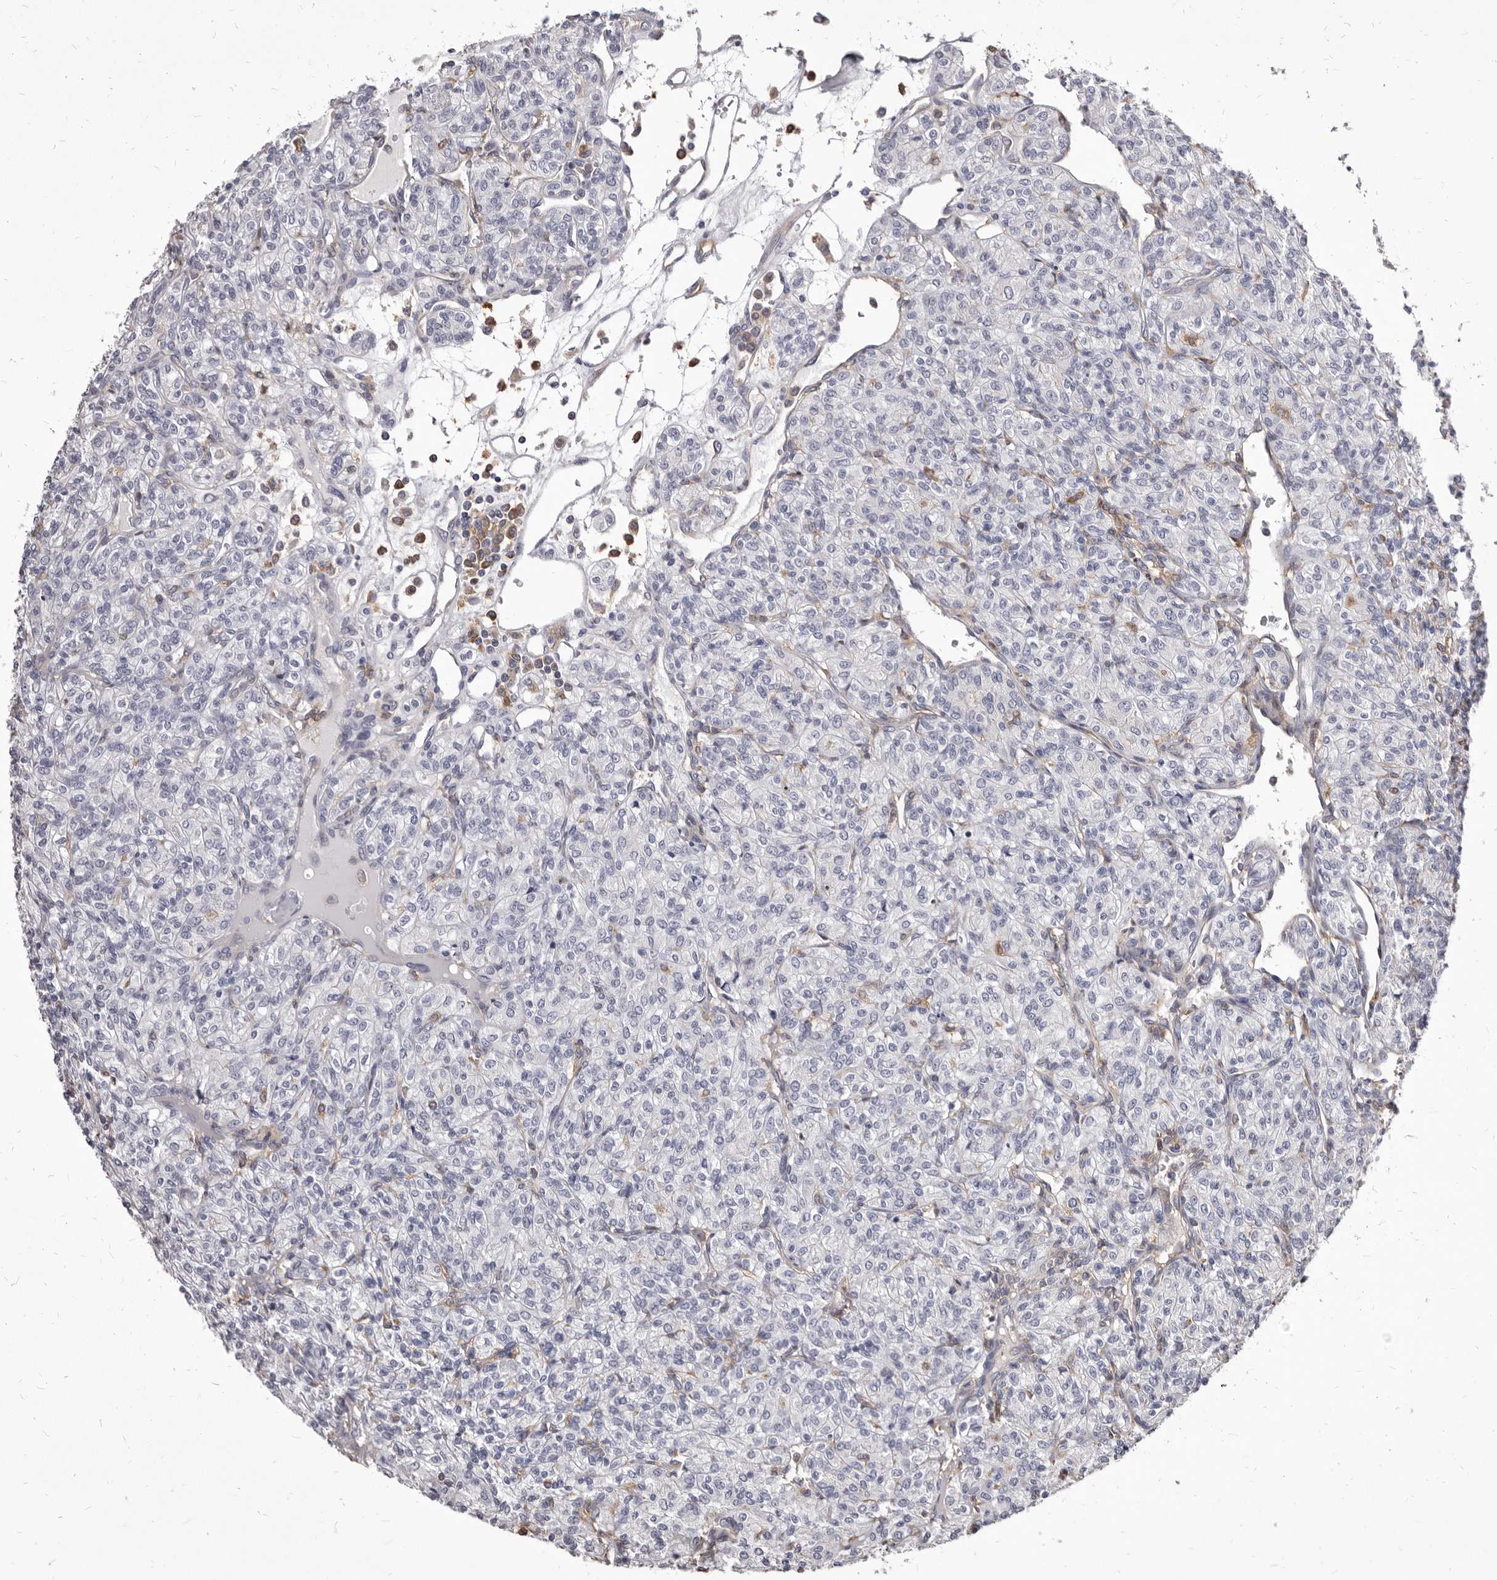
{"staining": {"intensity": "negative", "quantity": "none", "location": "none"}, "tissue": "renal cancer", "cell_type": "Tumor cells", "image_type": "cancer", "snomed": [{"axis": "morphology", "description": "Adenocarcinoma, NOS"}, {"axis": "topography", "description": "Kidney"}], "caption": "Micrograph shows no significant protein staining in tumor cells of adenocarcinoma (renal).", "gene": "NIBAN1", "patient": {"sex": "male", "age": 77}}